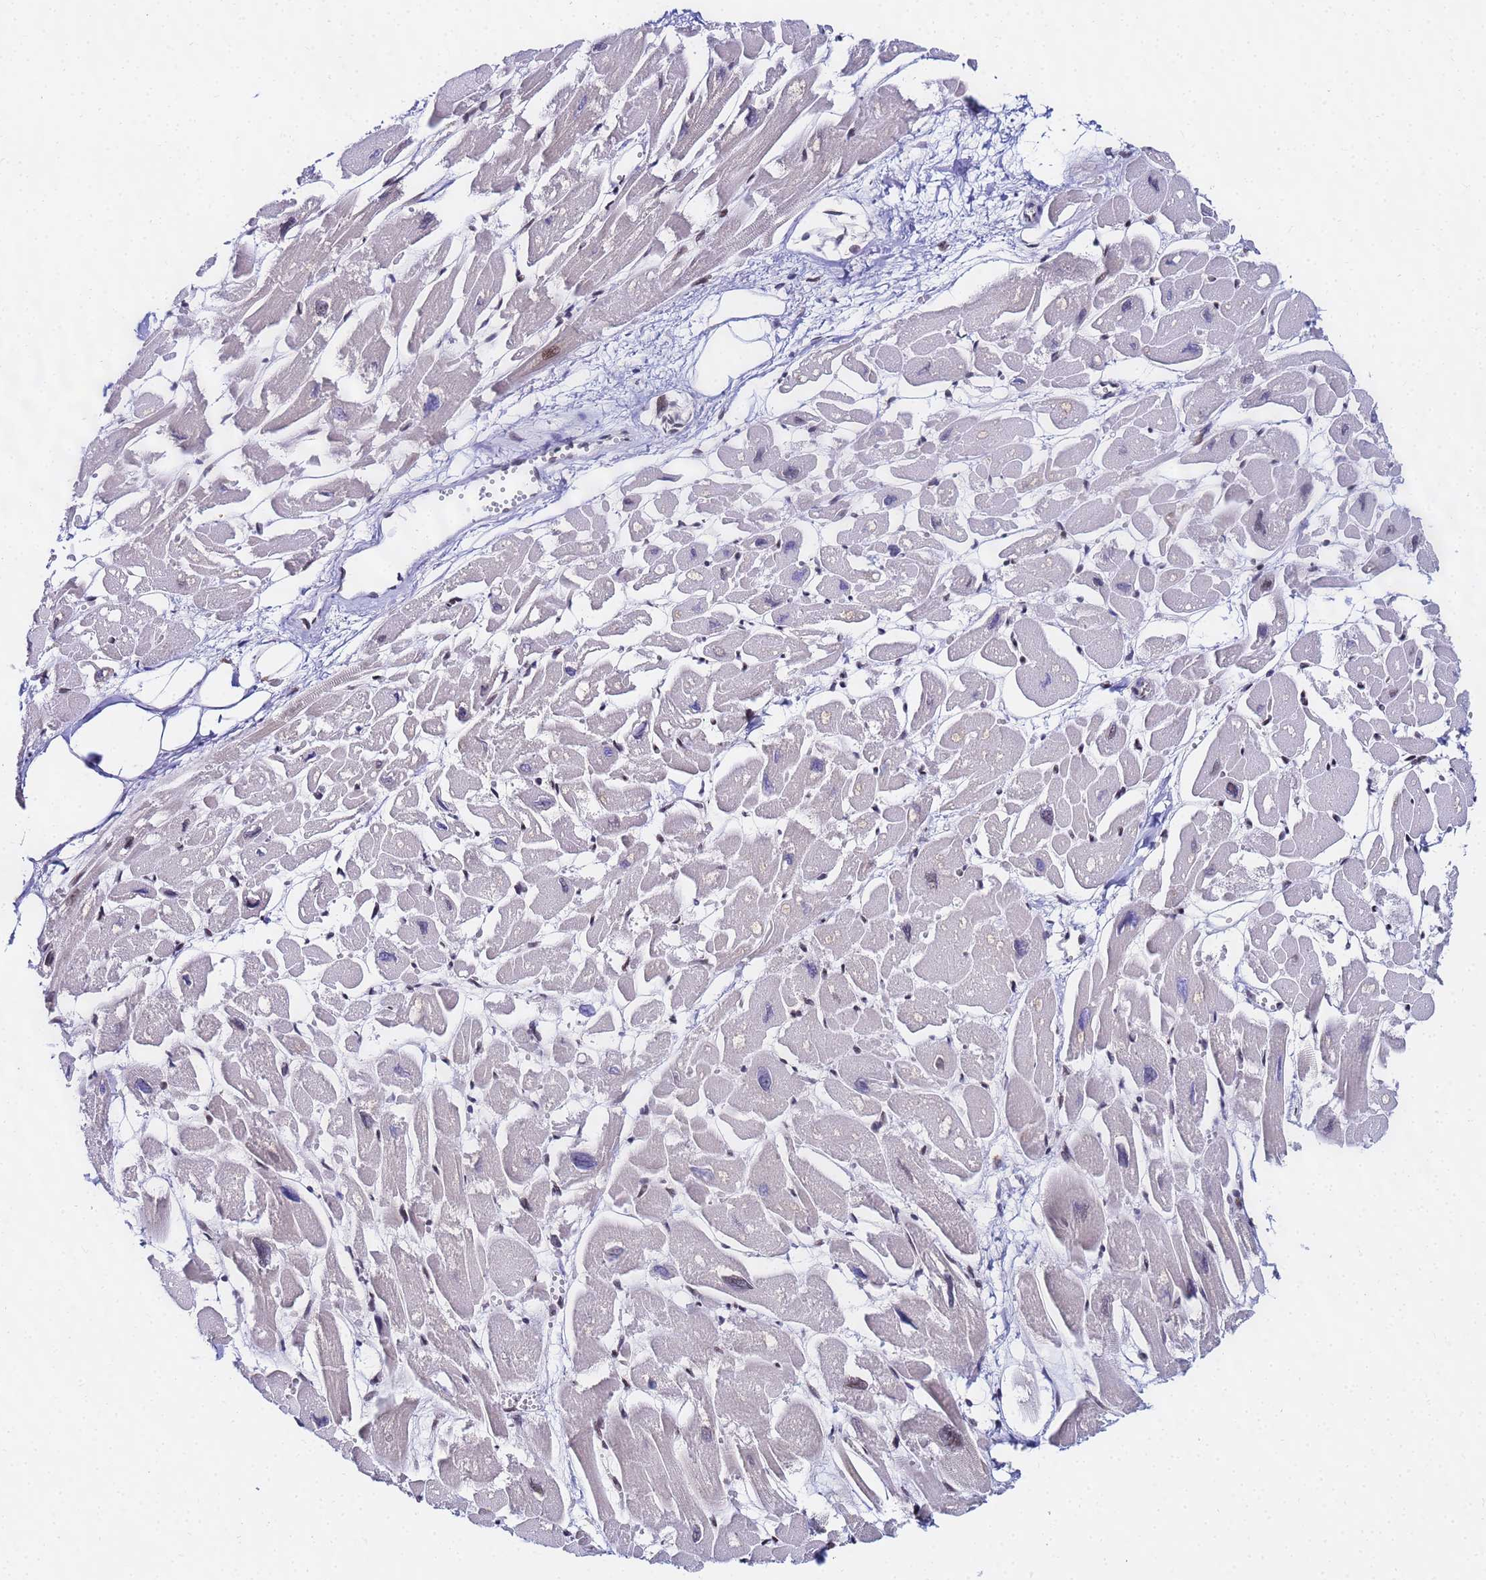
{"staining": {"intensity": "weak", "quantity": "<25%", "location": "cytoplasmic/membranous"}, "tissue": "heart muscle", "cell_type": "Cardiomyocytes", "image_type": "normal", "snomed": [{"axis": "morphology", "description": "Normal tissue, NOS"}, {"axis": "topography", "description": "Heart"}], "caption": "IHC of unremarkable human heart muscle exhibits no expression in cardiomyocytes.", "gene": "CKMT1A", "patient": {"sex": "male", "age": 54}}